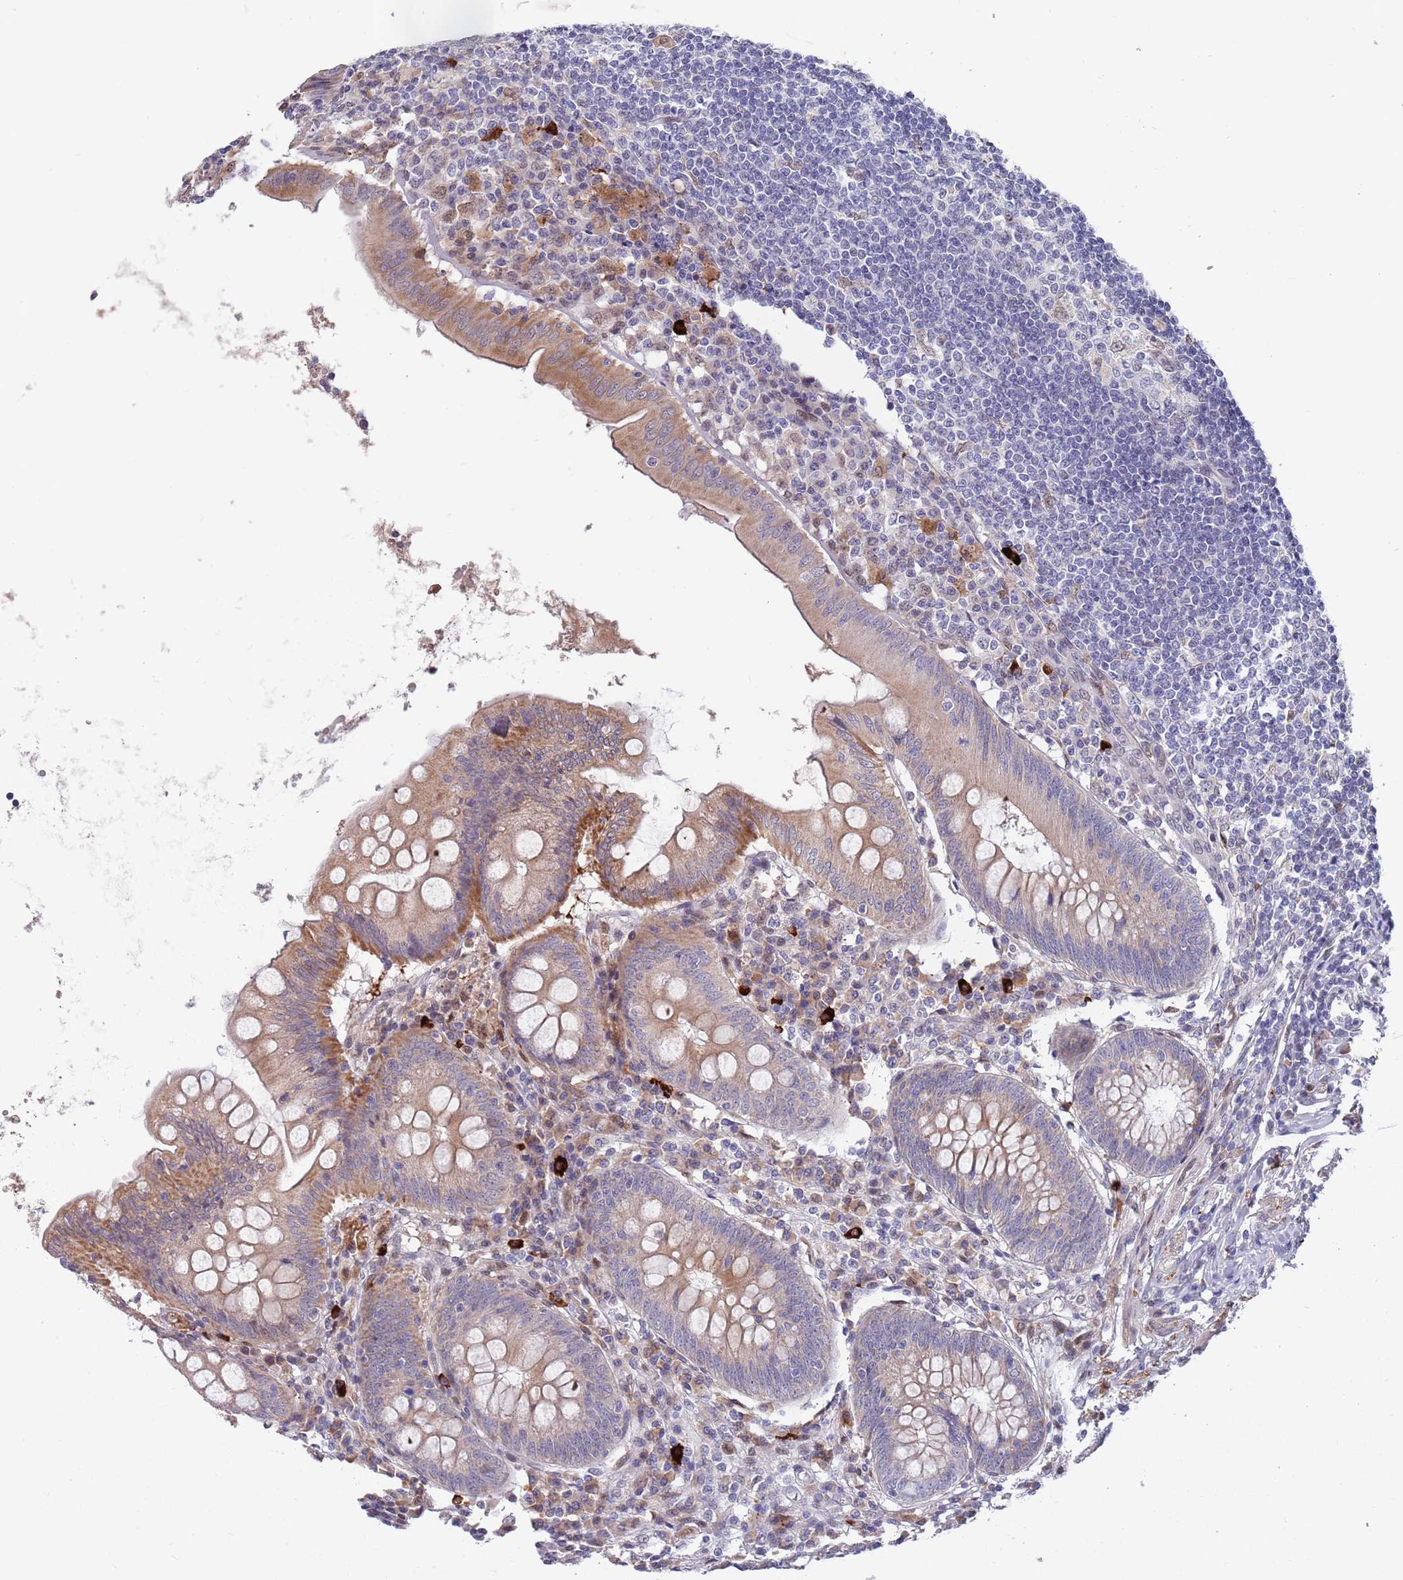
{"staining": {"intensity": "moderate", "quantity": "25%-75%", "location": "cytoplasmic/membranous"}, "tissue": "appendix", "cell_type": "Glandular cells", "image_type": "normal", "snomed": [{"axis": "morphology", "description": "Normal tissue, NOS"}, {"axis": "topography", "description": "Appendix"}], "caption": "Immunohistochemistry (DAB (3,3'-diaminobenzidine)) staining of unremarkable human appendix reveals moderate cytoplasmic/membranous protein expression in approximately 25%-75% of glandular cells. The staining was performed using DAB (3,3'-diaminobenzidine) to visualize the protein expression in brown, while the nuclei were stained in blue with hematoxylin (Magnification: 20x).", "gene": "NLRP6", "patient": {"sex": "female", "age": 54}}